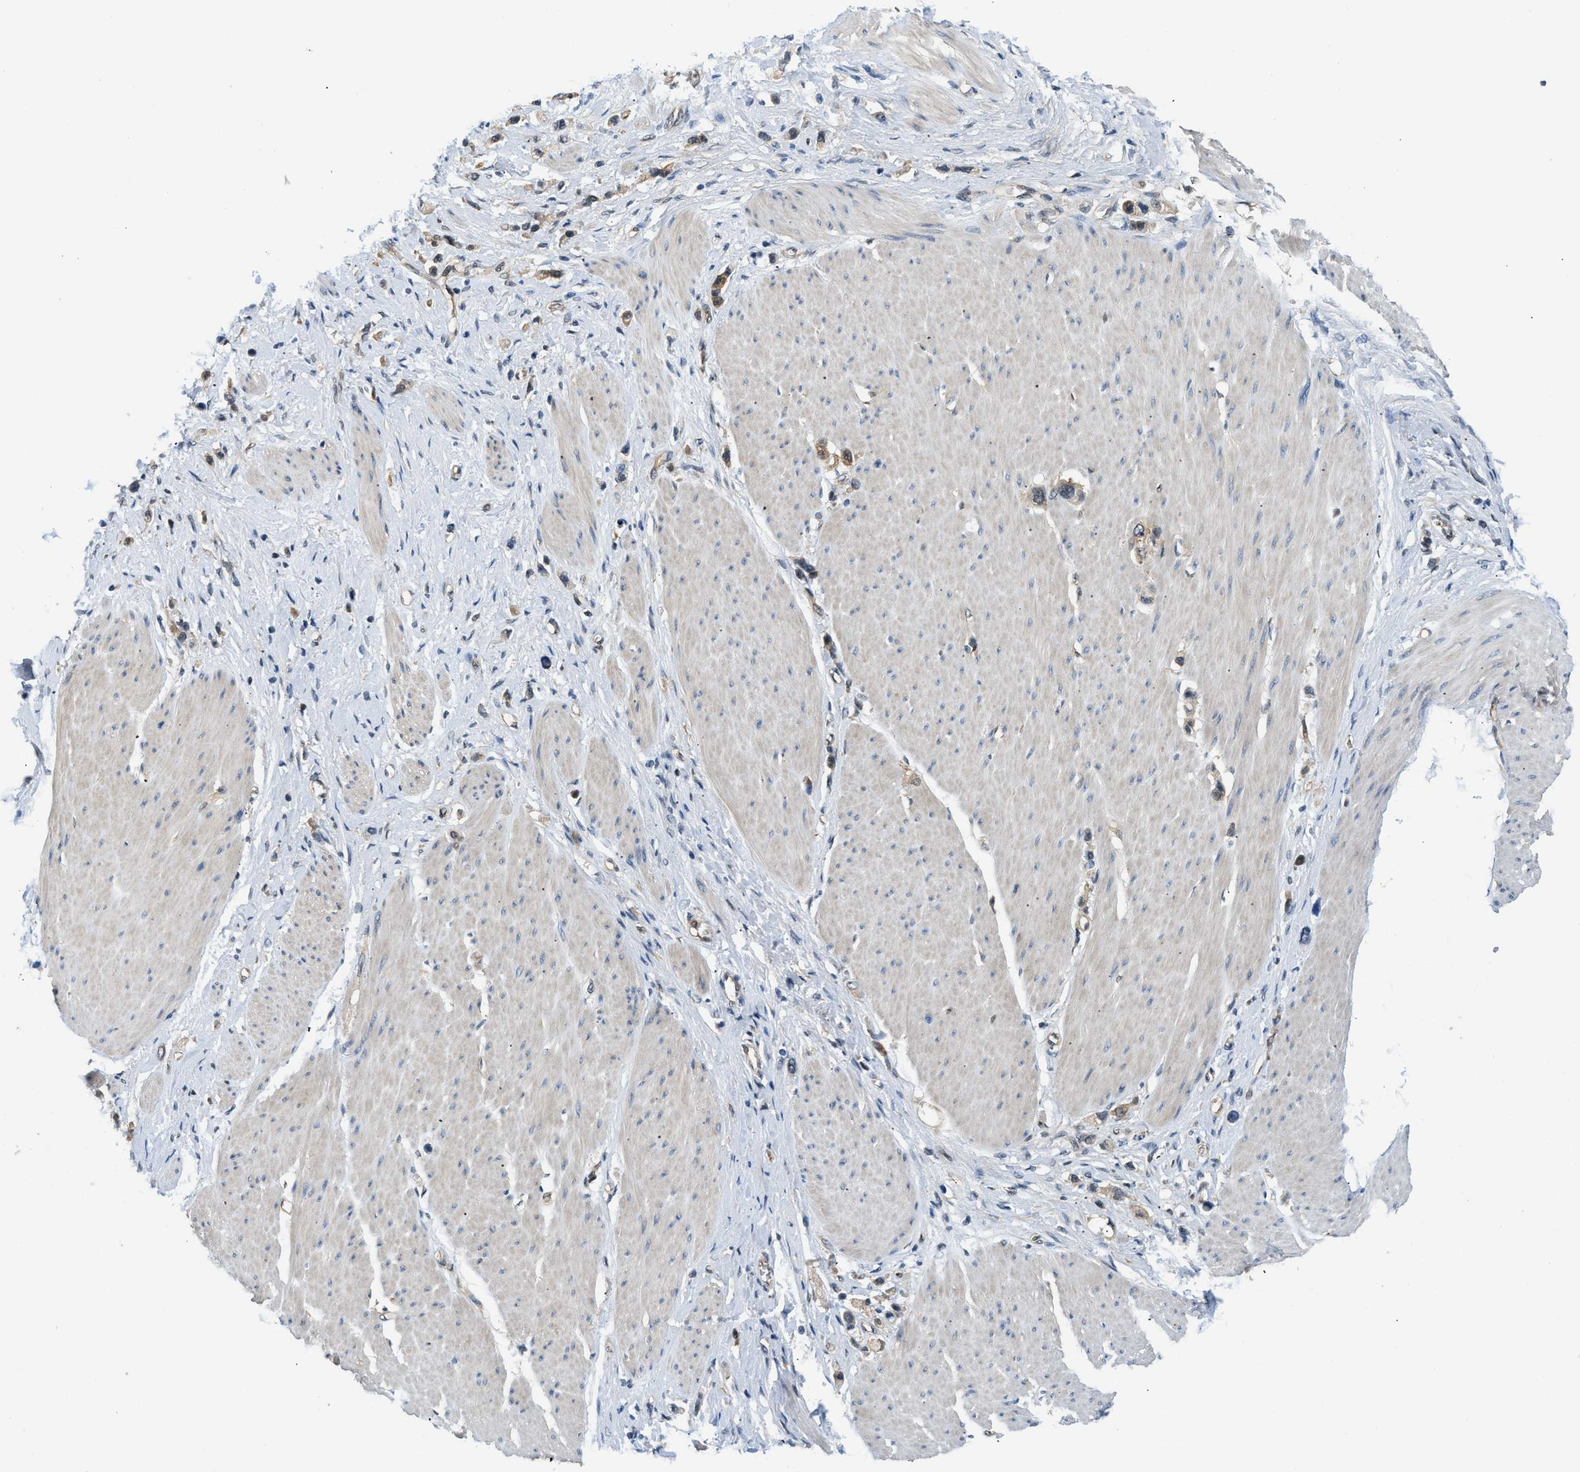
{"staining": {"intensity": "moderate", "quantity": ">75%", "location": "cytoplasmic/membranous"}, "tissue": "stomach cancer", "cell_type": "Tumor cells", "image_type": "cancer", "snomed": [{"axis": "morphology", "description": "Adenocarcinoma, NOS"}, {"axis": "topography", "description": "Stomach"}], "caption": "Immunohistochemical staining of stomach cancer demonstrates moderate cytoplasmic/membranous protein positivity in about >75% of tumor cells.", "gene": "EIF4EBP2", "patient": {"sex": "female", "age": 65}}